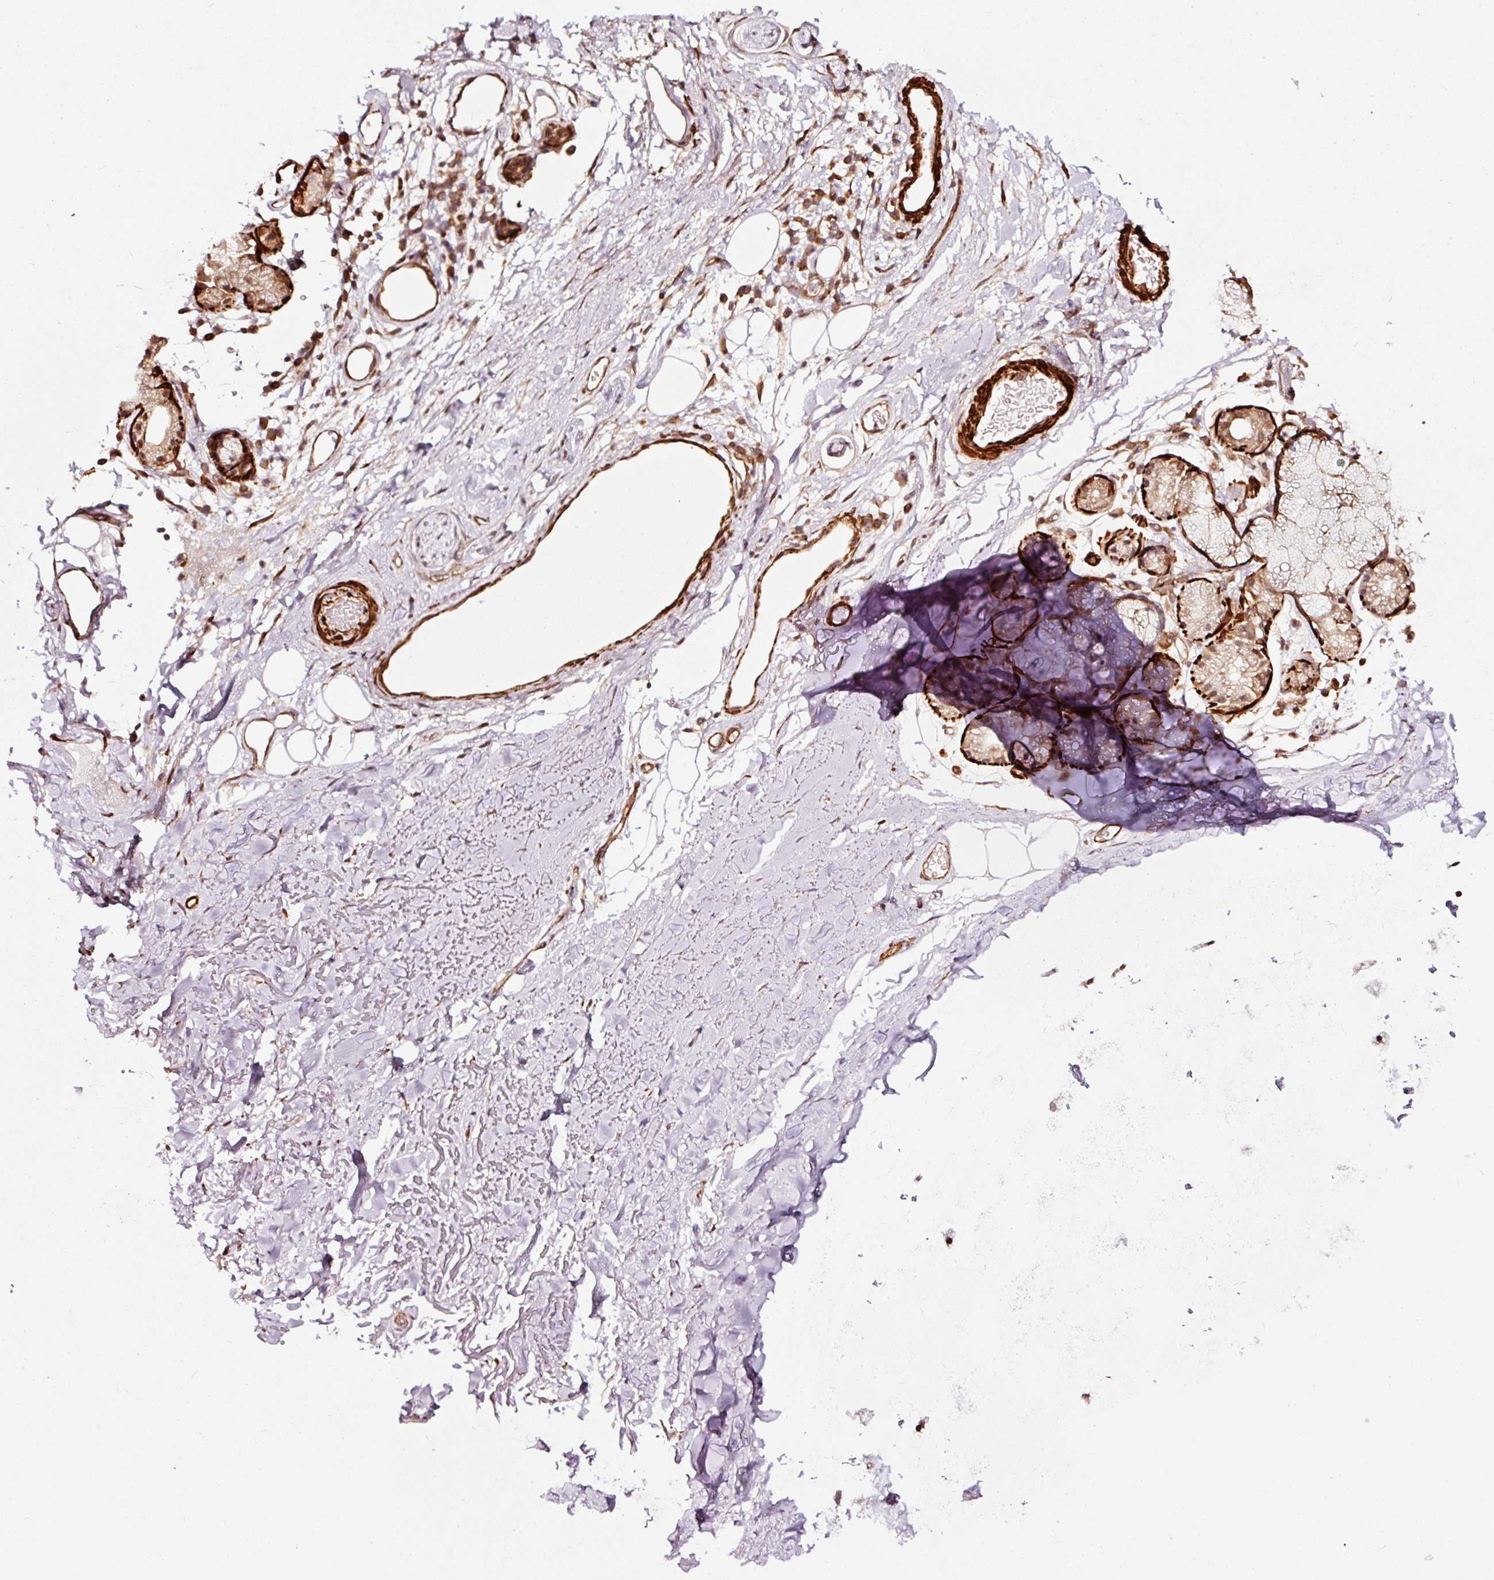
{"staining": {"intensity": "weak", "quantity": "<25%", "location": "cytoplasmic/membranous"}, "tissue": "adipose tissue", "cell_type": "Adipocytes", "image_type": "normal", "snomed": [{"axis": "morphology", "description": "Normal tissue, NOS"}, {"axis": "topography", "description": "Cartilage tissue"}], "caption": "Protein analysis of benign adipose tissue demonstrates no significant expression in adipocytes.", "gene": "TPM1", "patient": {"sex": "male", "age": 80}}